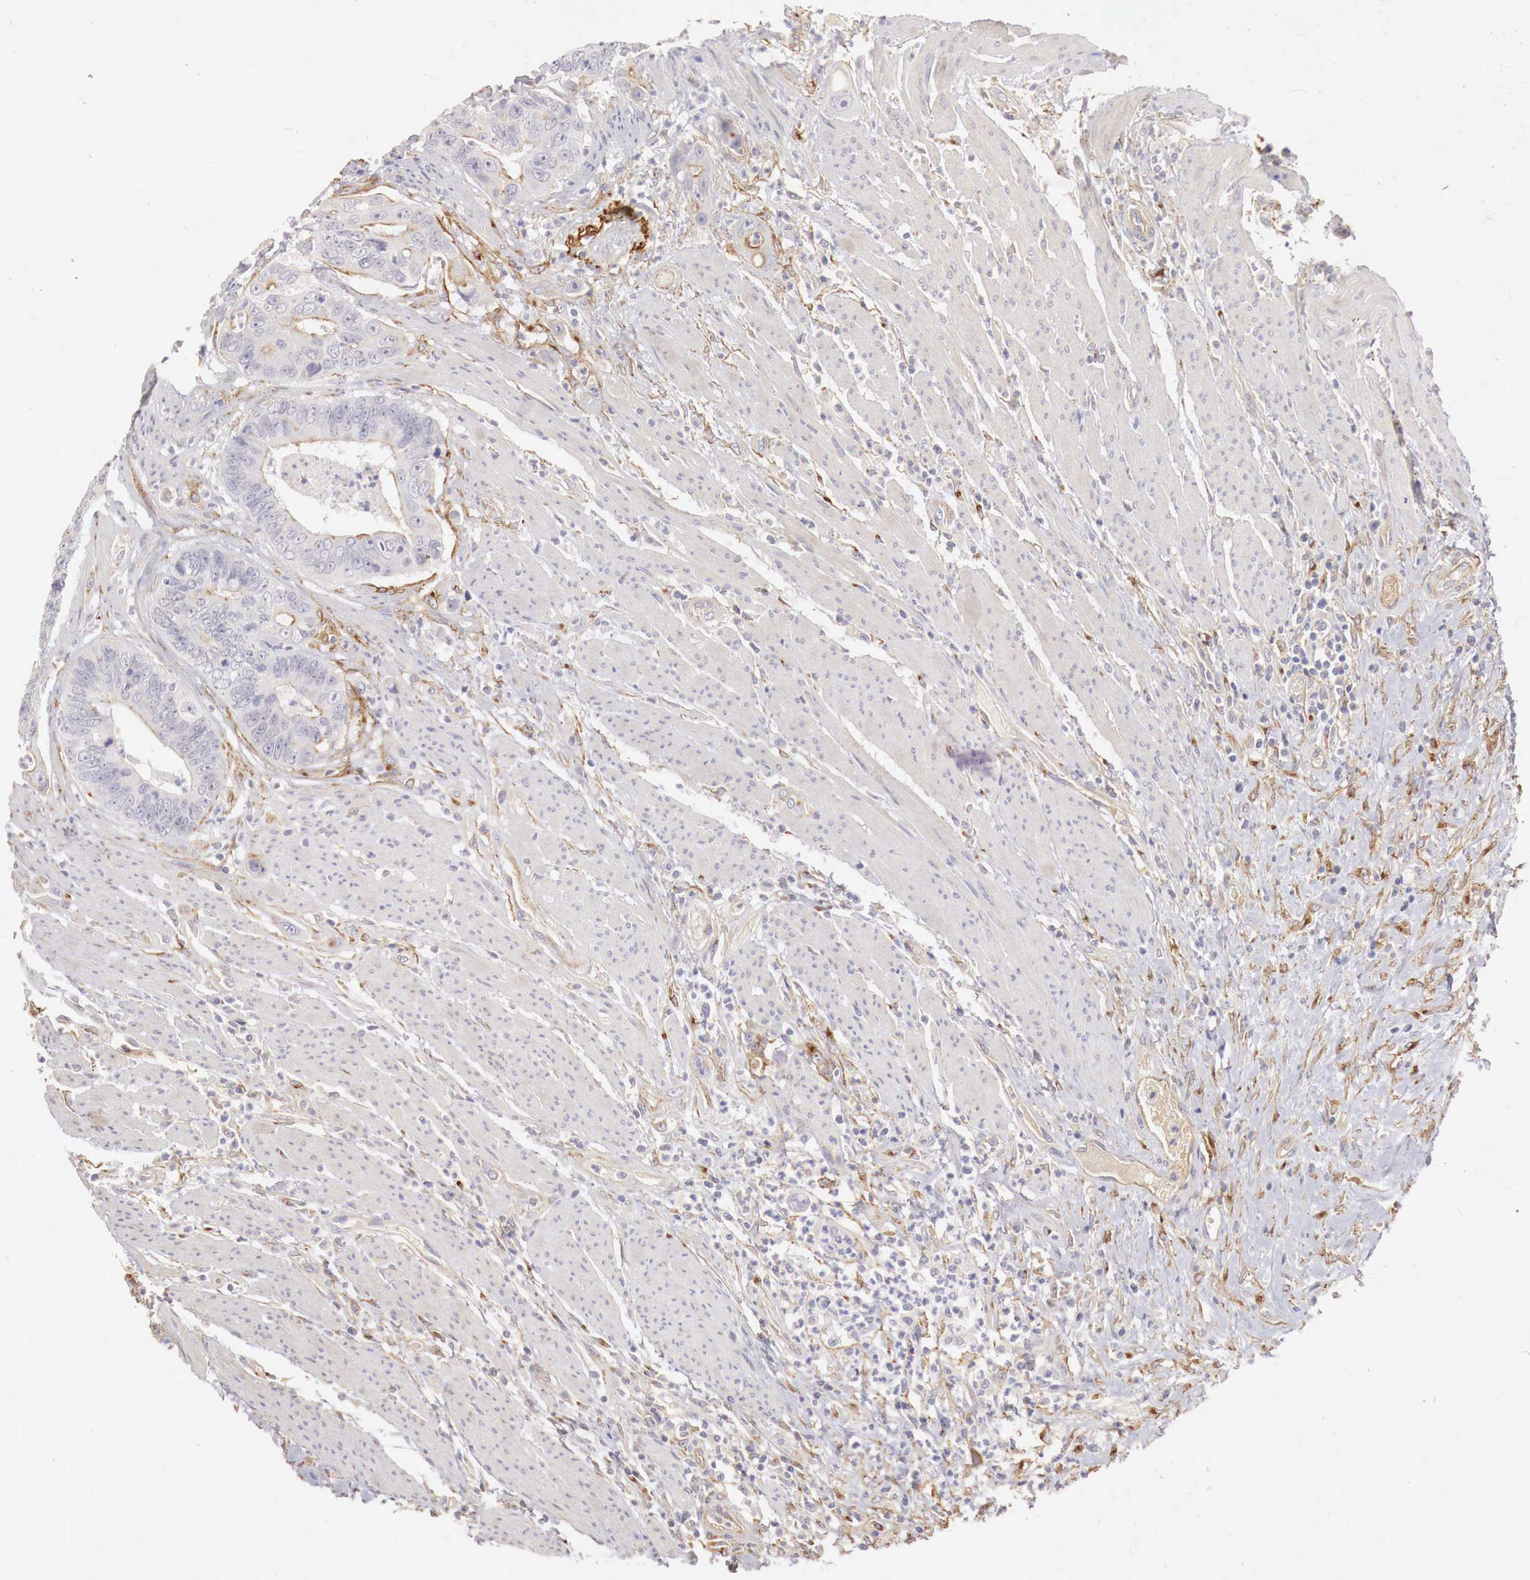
{"staining": {"intensity": "weak", "quantity": "25%-75%", "location": "cytoplasmic/membranous"}, "tissue": "colorectal cancer", "cell_type": "Tumor cells", "image_type": "cancer", "snomed": [{"axis": "morphology", "description": "Adenocarcinoma, NOS"}, {"axis": "topography", "description": "Rectum"}], "caption": "Human colorectal cancer stained for a protein (brown) displays weak cytoplasmic/membranous positive staining in approximately 25%-75% of tumor cells.", "gene": "KLHDC7B", "patient": {"sex": "female", "age": 65}}